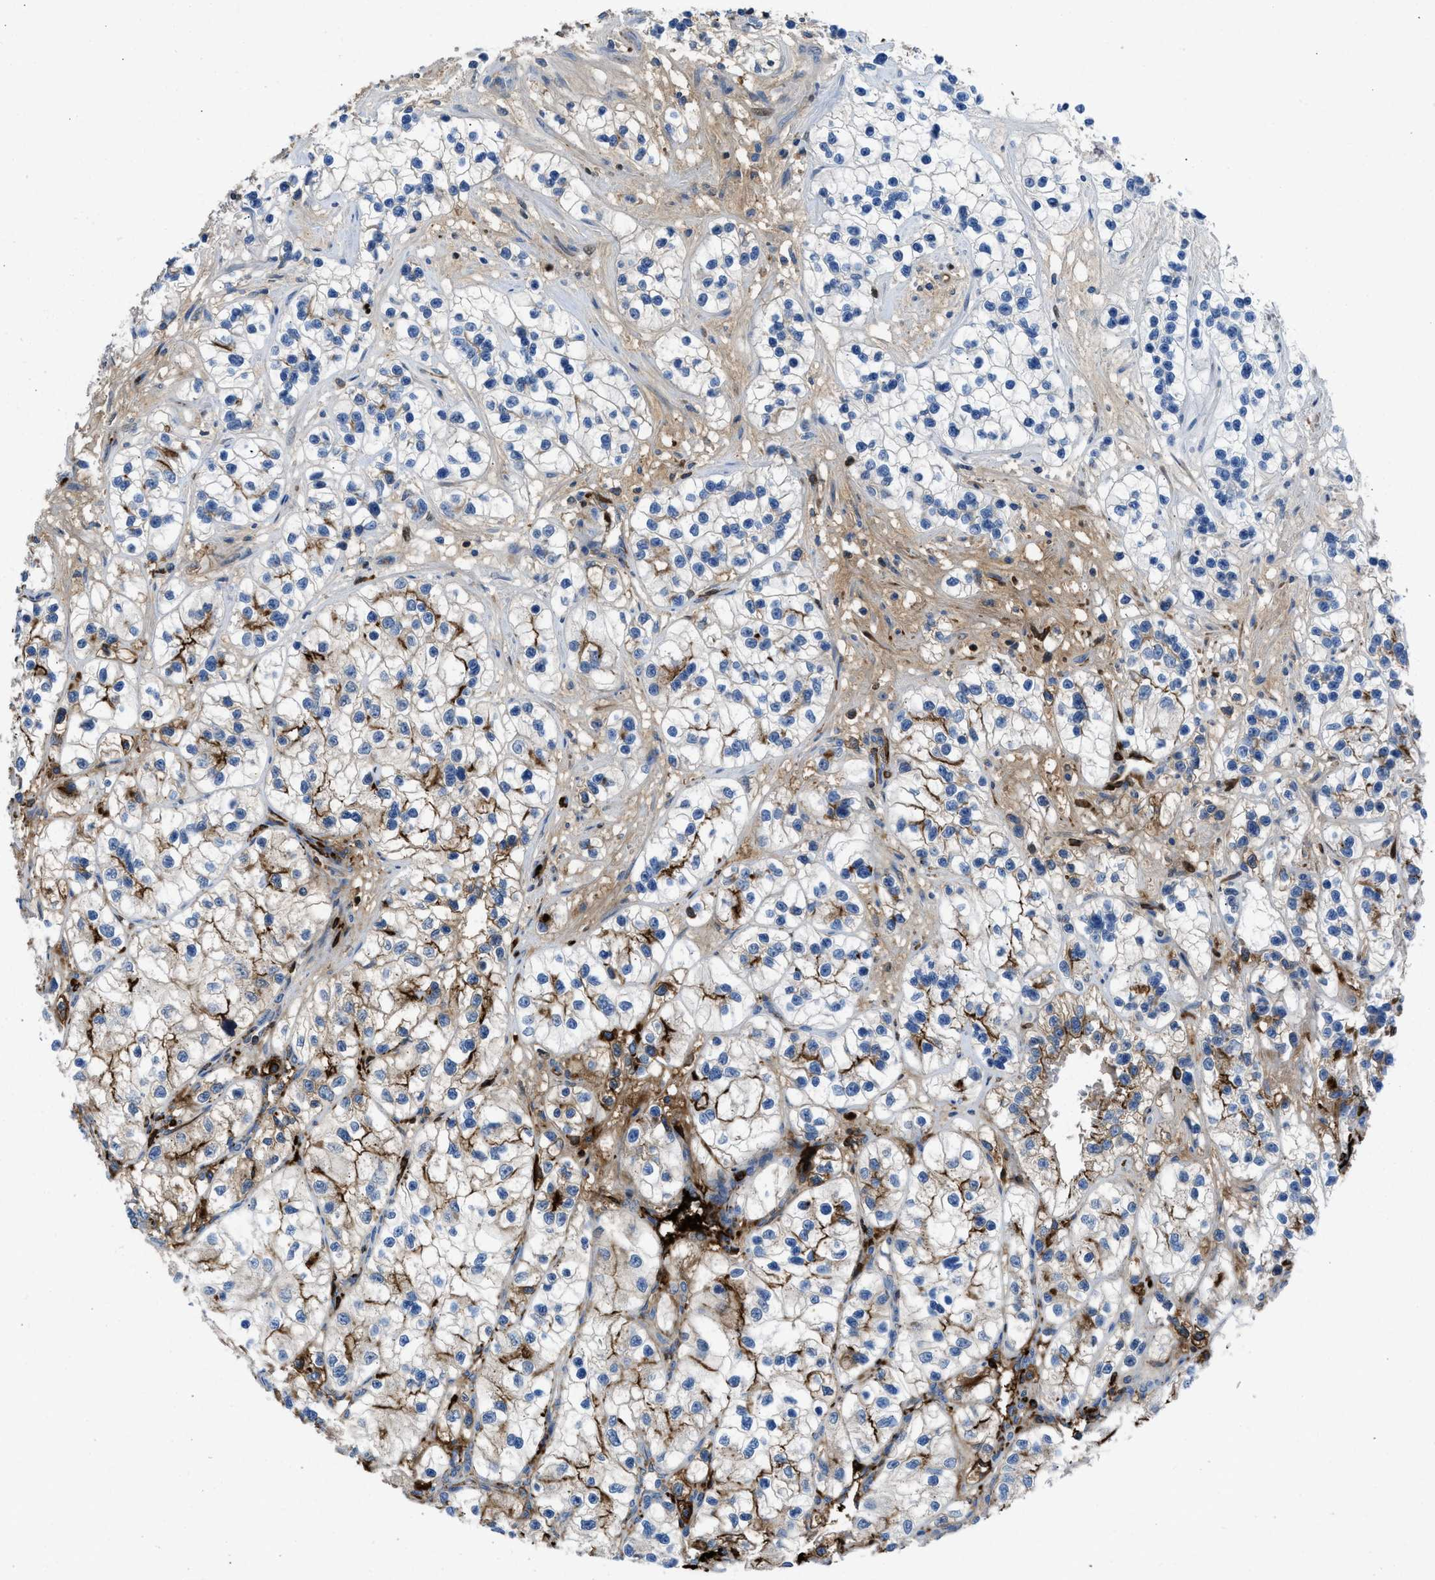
{"staining": {"intensity": "strong", "quantity": "<25%", "location": "cytoplasmic/membranous"}, "tissue": "renal cancer", "cell_type": "Tumor cells", "image_type": "cancer", "snomed": [{"axis": "morphology", "description": "Adenocarcinoma, NOS"}, {"axis": "topography", "description": "Kidney"}], "caption": "Immunohistochemical staining of renal cancer demonstrates medium levels of strong cytoplasmic/membranous protein positivity in about <25% of tumor cells.", "gene": "LEF1", "patient": {"sex": "female", "age": 57}}